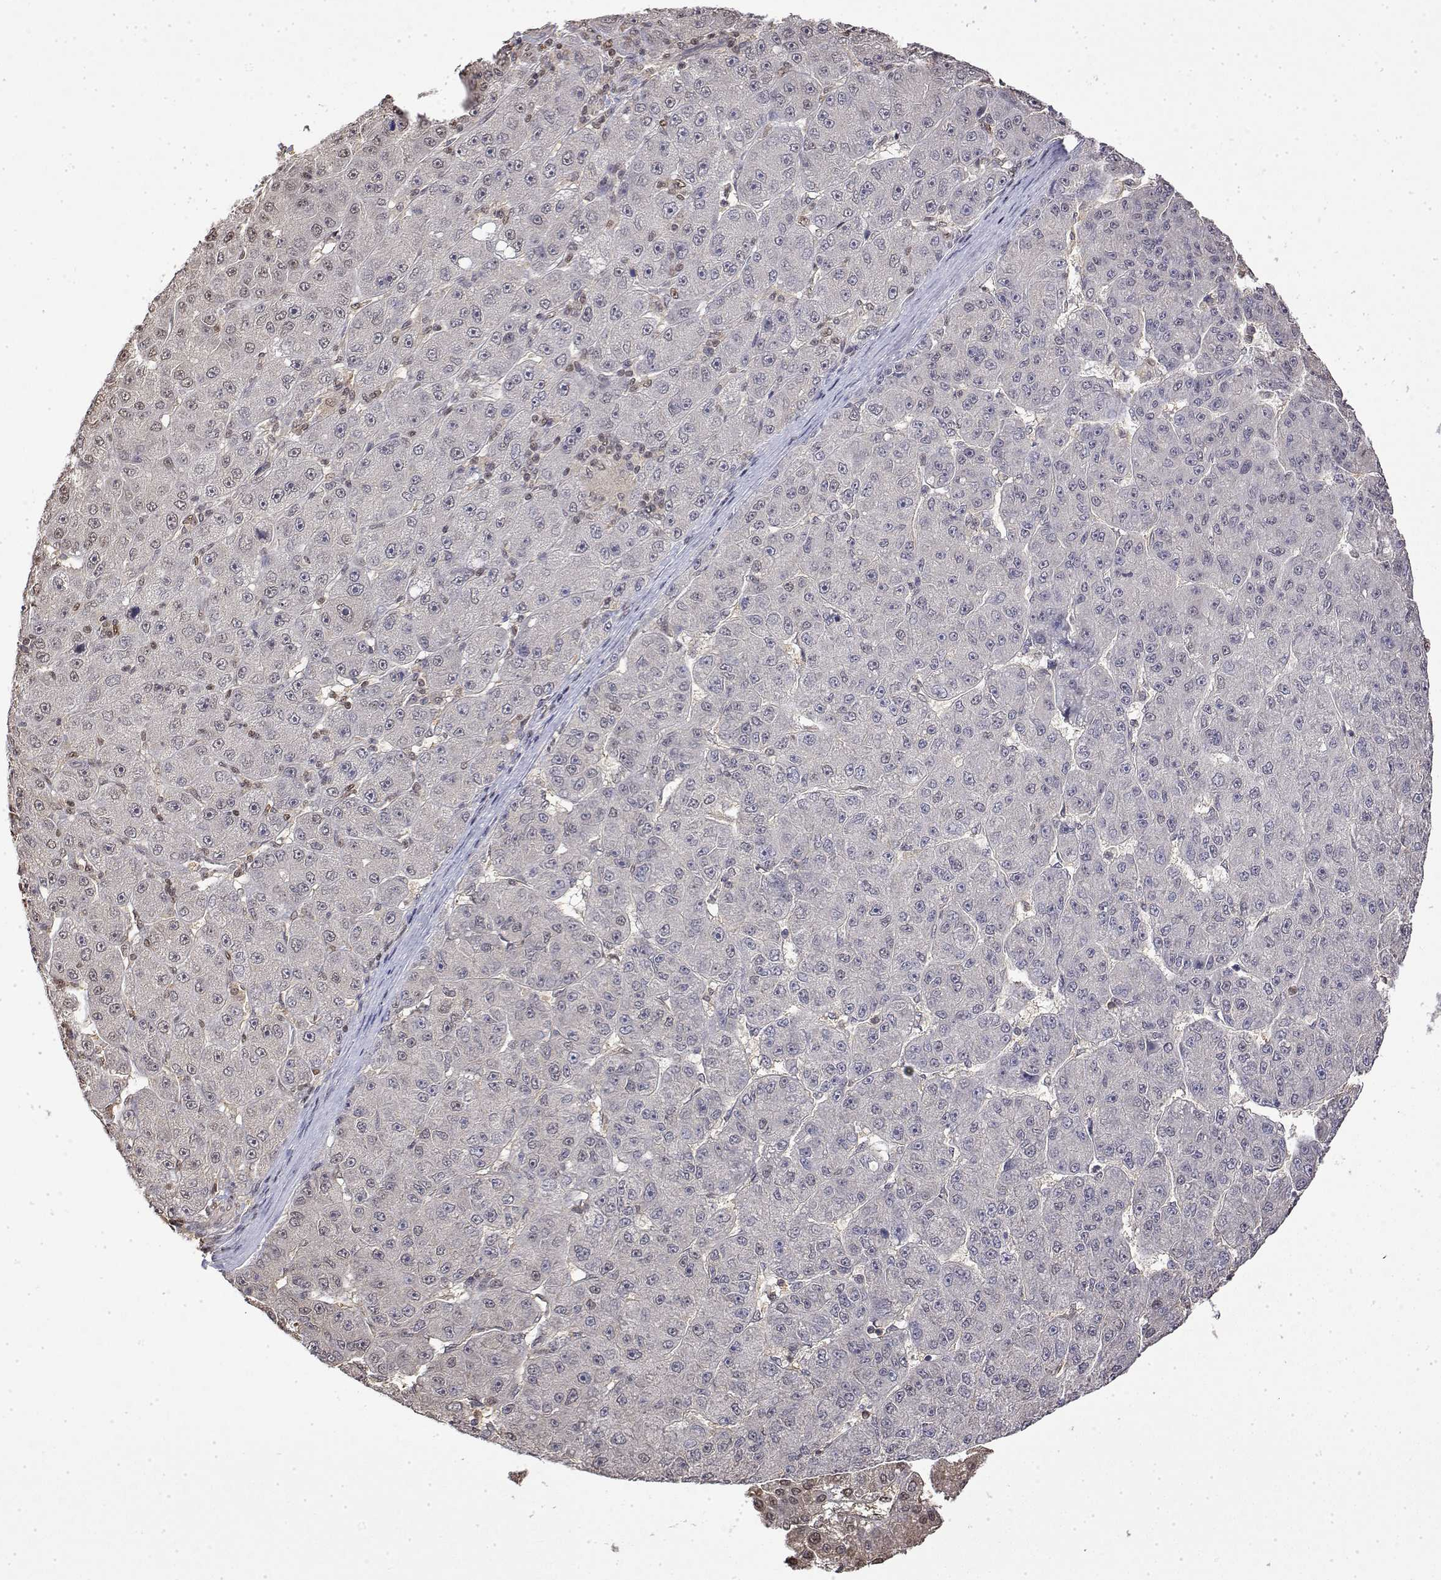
{"staining": {"intensity": "negative", "quantity": "none", "location": "none"}, "tissue": "liver cancer", "cell_type": "Tumor cells", "image_type": "cancer", "snomed": [{"axis": "morphology", "description": "Carcinoma, Hepatocellular, NOS"}, {"axis": "topography", "description": "Liver"}], "caption": "The image demonstrates no staining of tumor cells in liver cancer. (DAB immunohistochemistry (IHC) with hematoxylin counter stain).", "gene": "TPI1", "patient": {"sex": "male", "age": 67}}